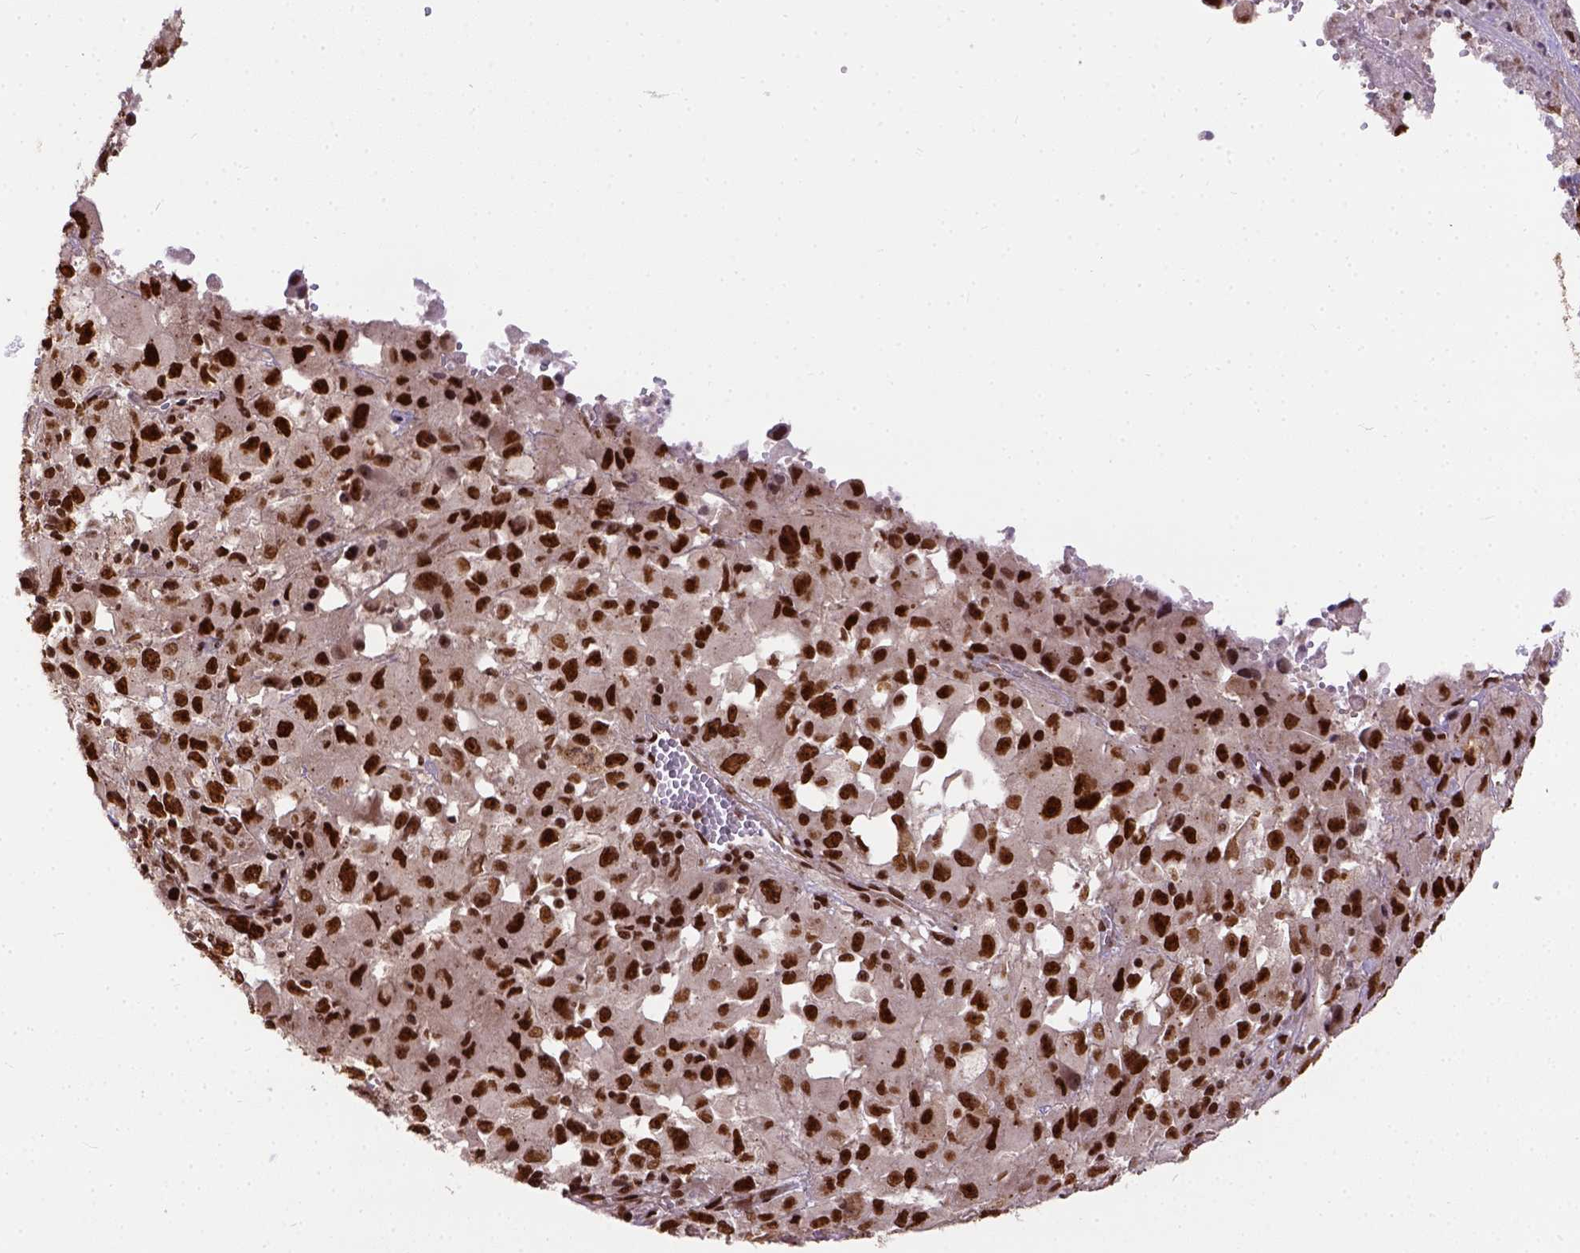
{"staining": {"intensity": "strong", "quantity": ">75%", "location": "nuclear"}, "tissue": "melanoma", "cell_type": "Tumor cells", "image_type": "cancer", "snomed": [{"axis": "morphology", "description": "Malignant melanoma, Metastatic site"}, {"axis": "topography", "description": "Soft tissue"}], "caption": "Immunohistochemical staining of malignant melanoma (metastatic site) exhibits strong nuclear protein expression in approximately >75% of tumor cells.", "gene": "NACC1", "patient": {"sex": "male", "age": 50}}